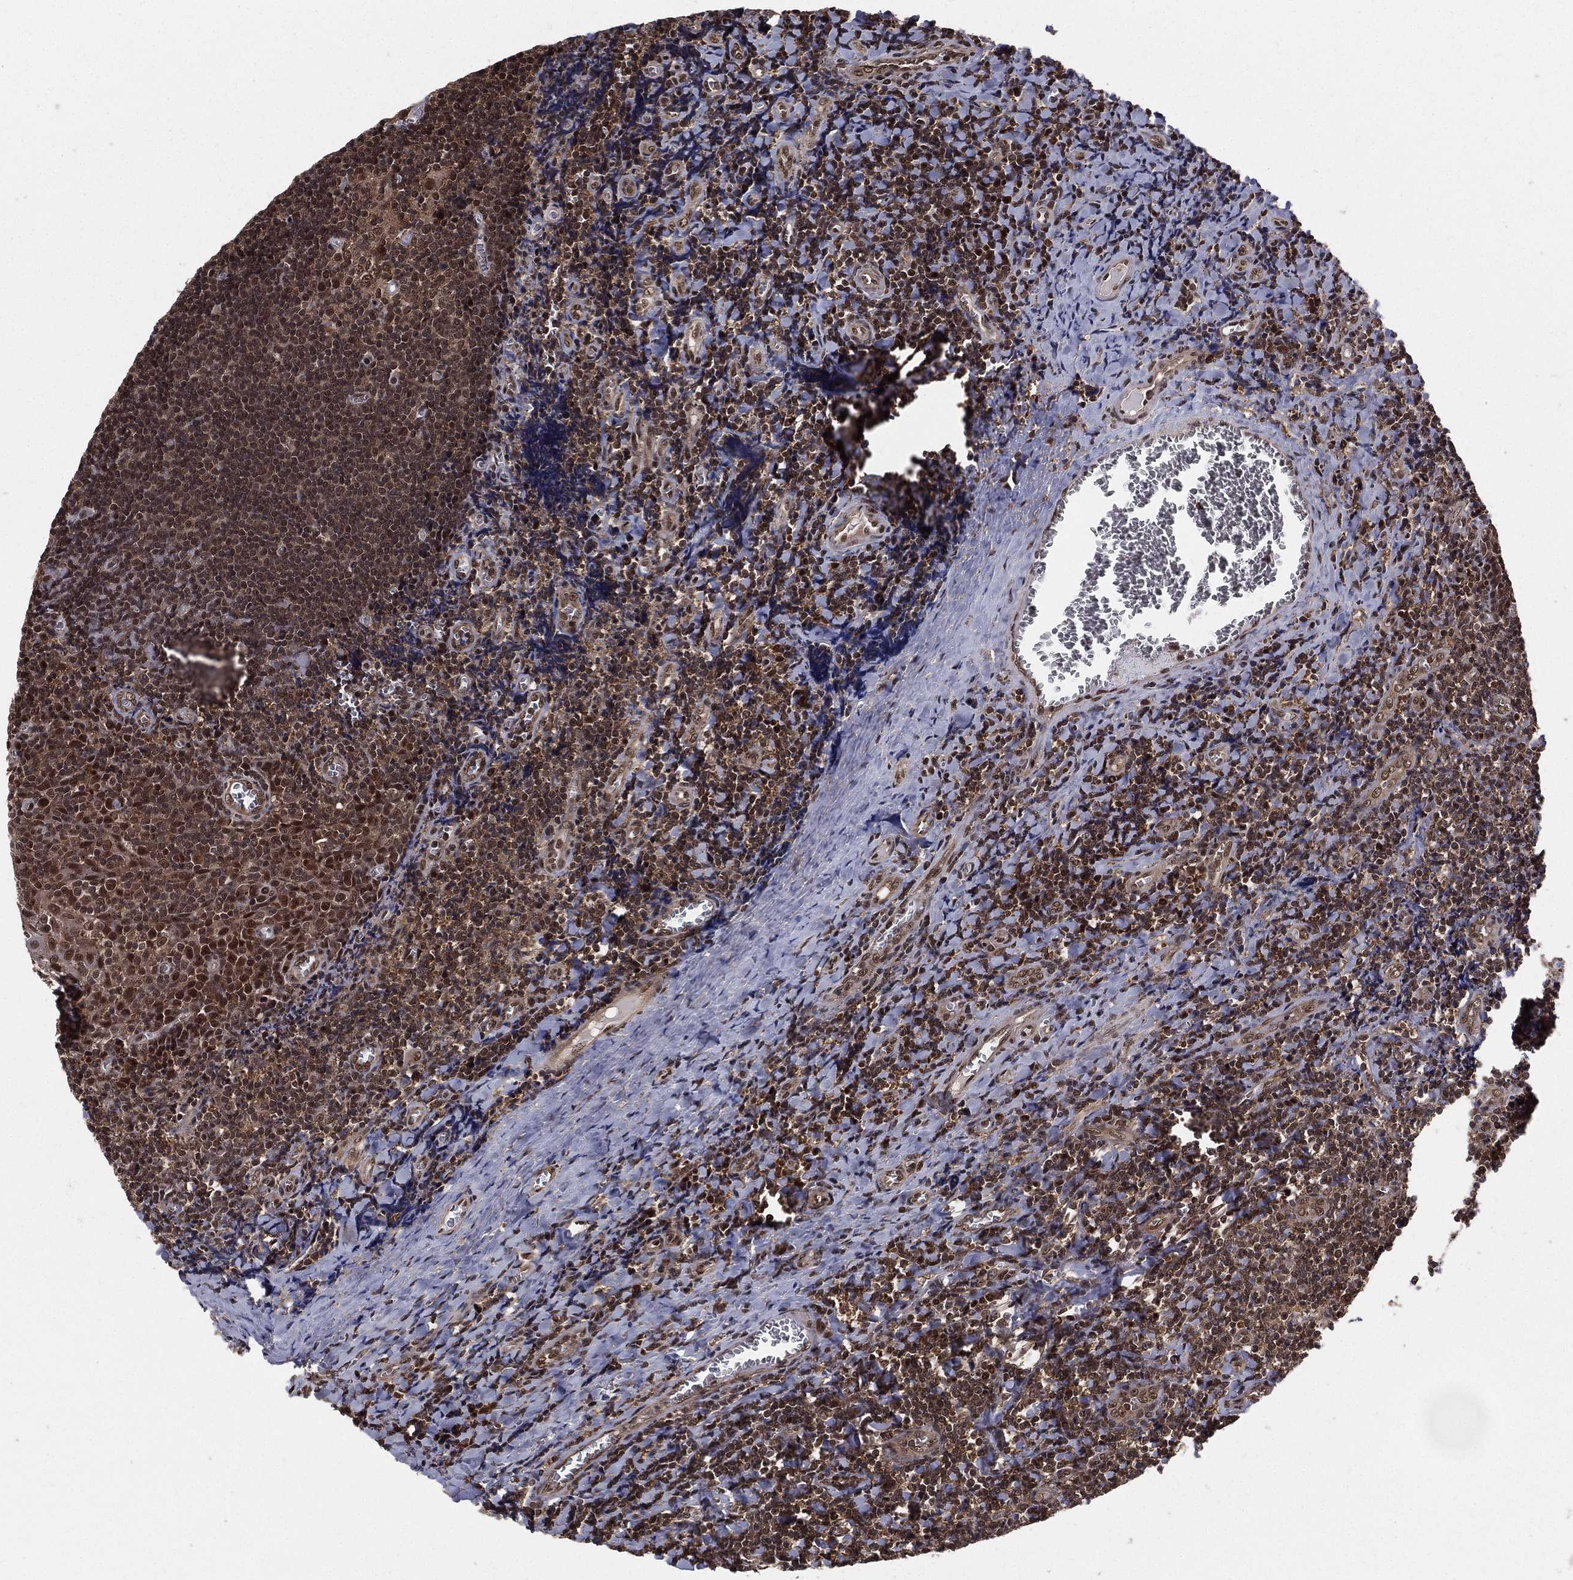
{"staining": {"intensity": "weak", "quantity": "25%-75%", "location": "cytoplasmic/membranous,nuclear"}, "tissue": "tonsil", "cell_type": "Germinal center cells", "image_type": "normal", "snomed": [{"axis": "morphology", "description": "Normal tissue, NOS"}, {"axis": "morphology", "description": "Inflammation, NOS"}, {"axis": "topography", "description": "Tonsil"}], "caption": "Normal tonsil exhibits weak cytoplasmic/membranous,nuclear positivity in about 25%-75% of germinal center cells.", "gene": "COPS4", "patient": {"sex": "female", "age": 31}}